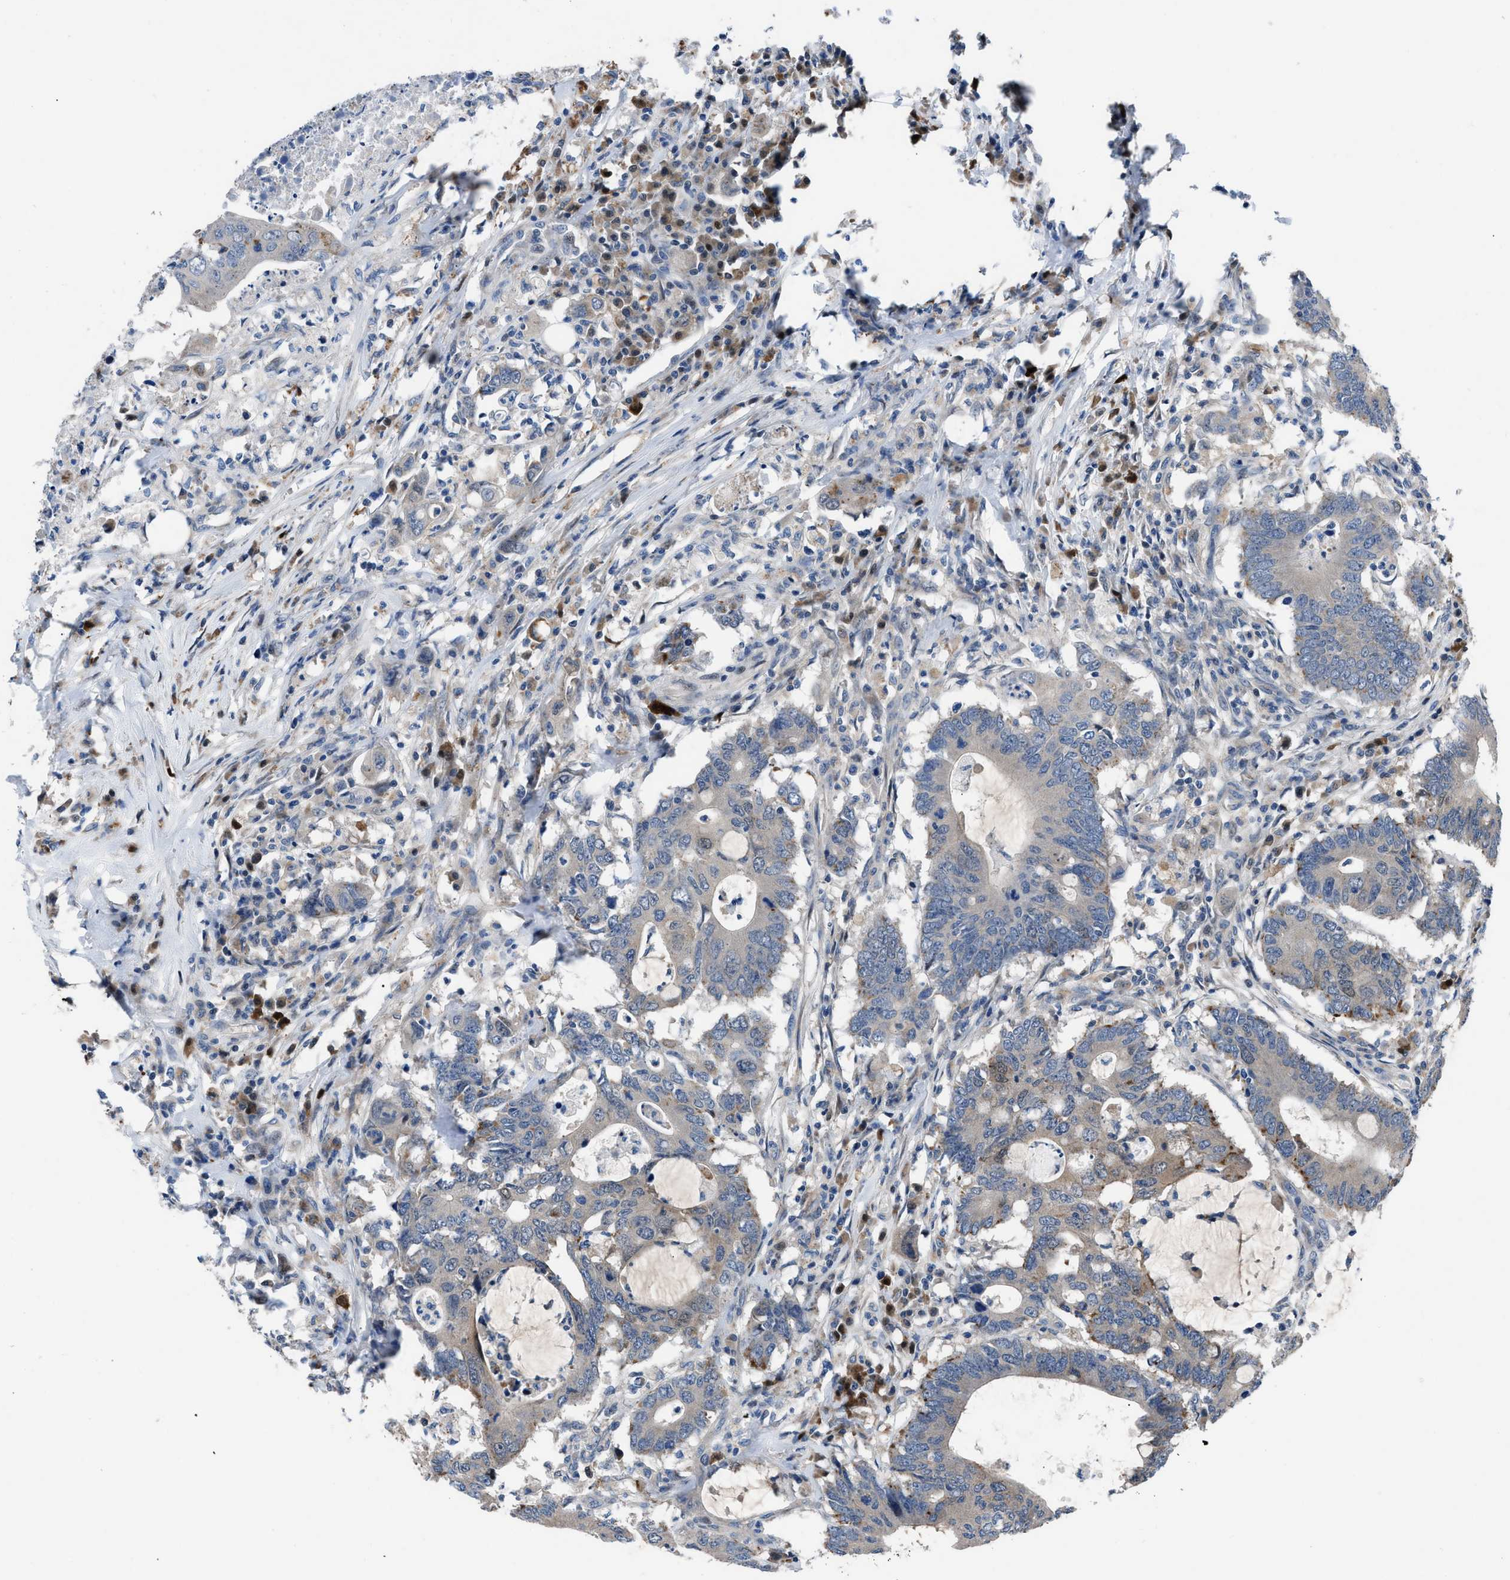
{"staining": {"intensity": "weak", "quantity": ">75%", "location": "cytoplasmic/membranous"}, "tissue": "colorectal cancer", "cell_type": "Tumor cells", "image_type": "cancer", "snomed": [{"axis": "morphology", "description": "Adenocarcinoma, NOS"}, {"axis": "topography", "description": "Colon"}], "caption": "Immunohistochemical staining of colorectal cancer (adenocarcinoma) reveals low levels of weak cytoplasmic/membranous positivity in about >75% of tumor cells. (DAB = brown stain, brightfield microscopy at high magnification).", "gene": "UAP1", "patient": {"sex": "male", "age": 71}}